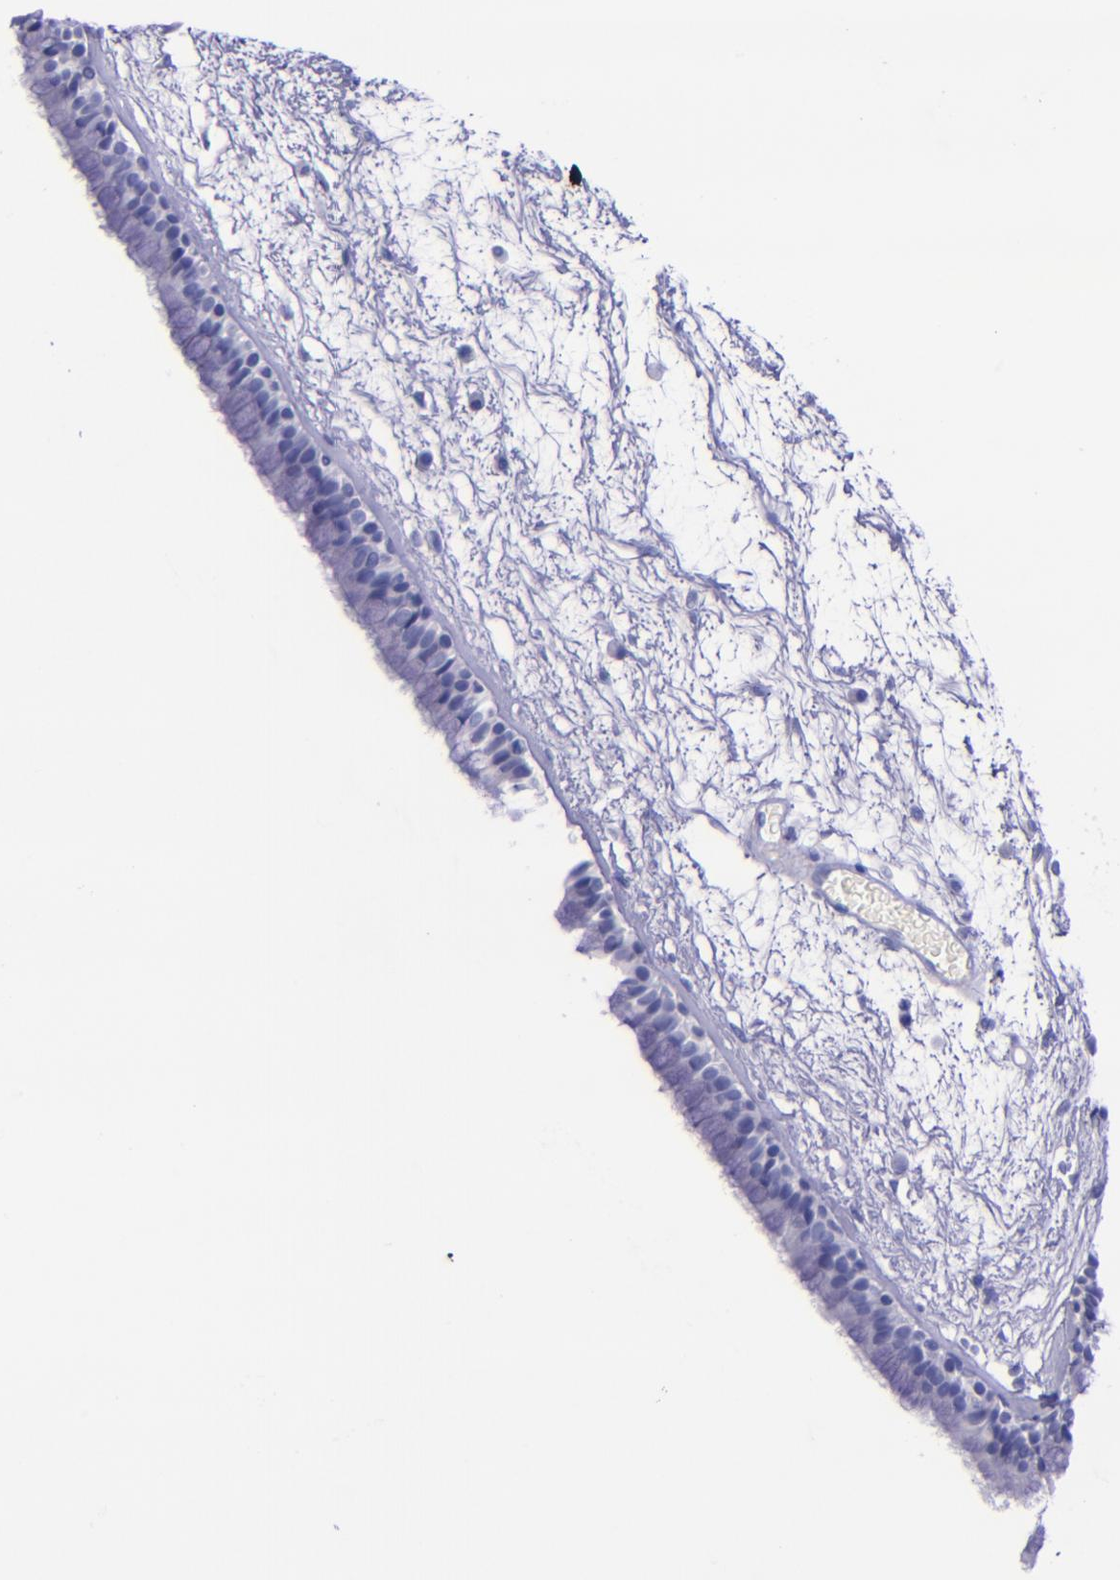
{"staining": {"intensity": "negative", "quantity": "none", "location": "none"}, "tissue": "nasopharynx", "cell_type": "Respiratory epithelial cells", "image_type": "normal", "snomed": [{"axis": "morphology", "description": "Normal tissue, NOS"}, {"axis": "morphology", "description": "Inflammation, NOS"}, {"axis": "topography", "description": "Nasopharynx"}], "caption": "Unremarkable nasopharynx was stained to show a protein in brown. There is no significant staining in respiratory epithelial cells. (Stains: DAB (3,3'-diaminobenzidine) immunohistochemistry with hematoxylin counter stain, Microscopy: brightfield microscopy at high magnification).", "gene": "MBP", "patient": {"sex": "male", "age": 48}}